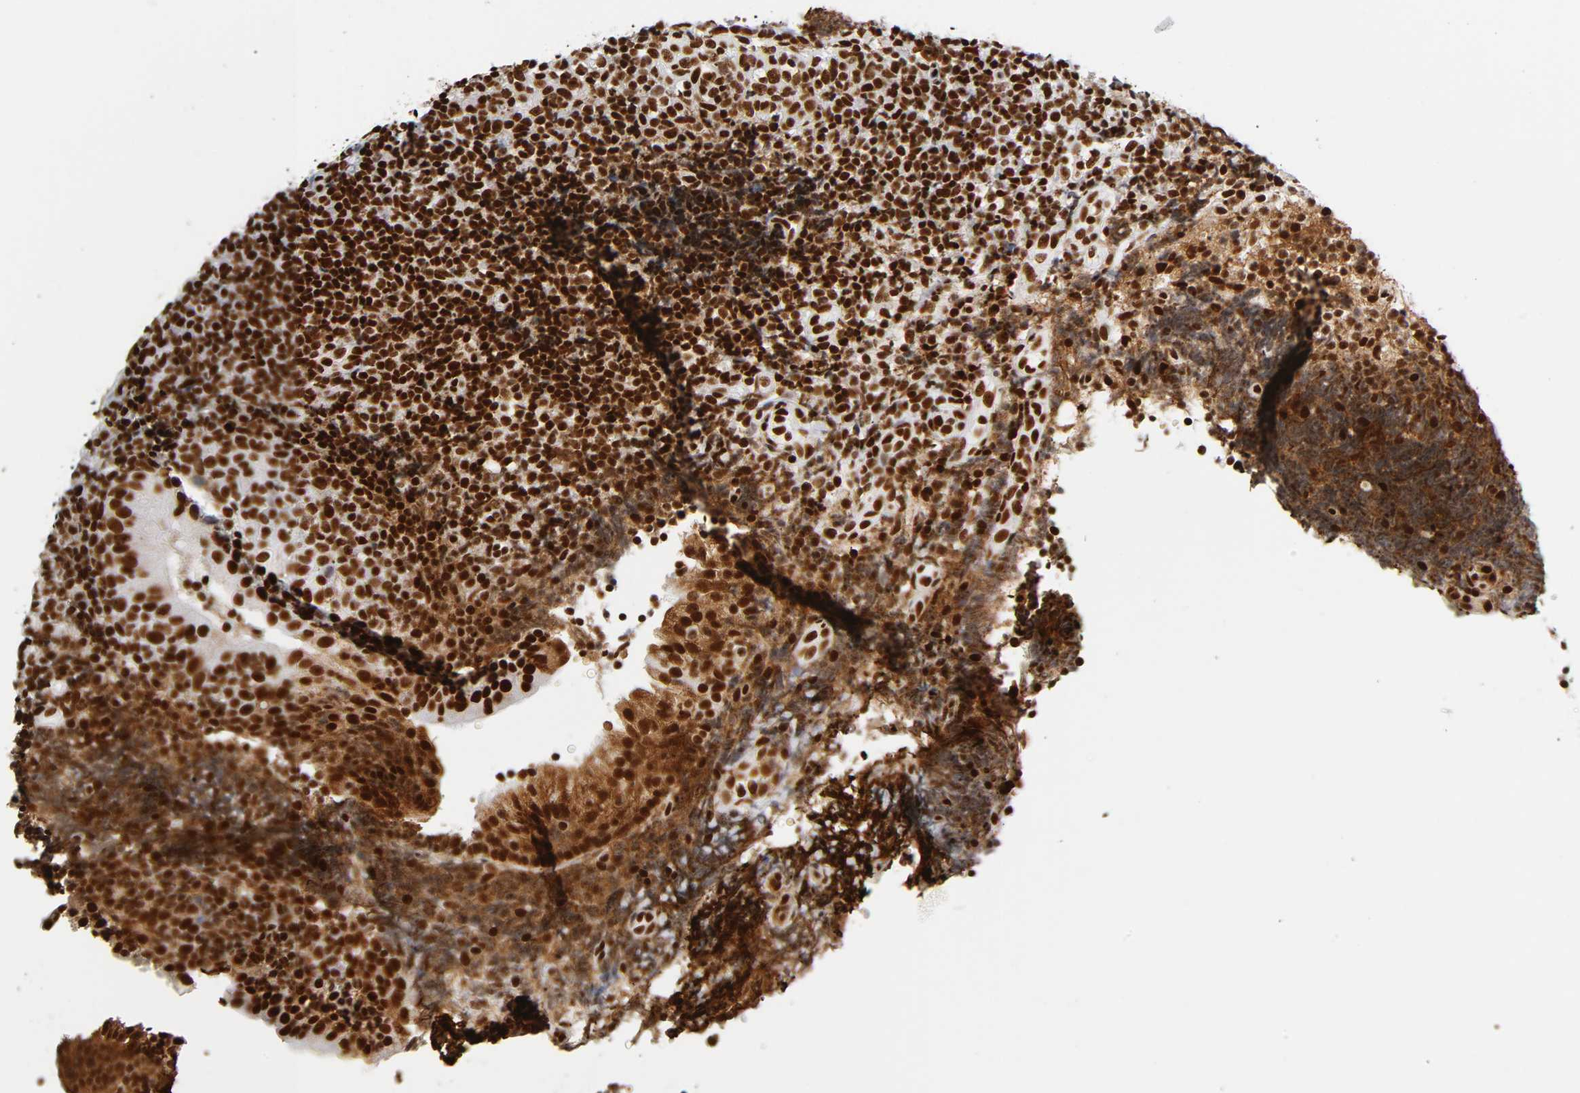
{"staining": {"intensity": "strong", "quantity": ">75%", "location": "nuclear"}, "tissue": "tonsil", "cell_type": "Germinal center cells", "image_type": "normal", "snomed": [{"axis": "morphology", "description": "Normal tissue, NOS"}, {"axis": "topography", "description": "Tonsil"}], "caption": "A high amount of strong nuclear expression is seen in approximately >75% of germinal center cells in normal tonsil. Using DAB (brown) and hematoxylin (blue) stains, captured at high magnification using brightfield microscopy.", "gene": "XRCC6", "patient": {"sex": "female", "age": 40}}